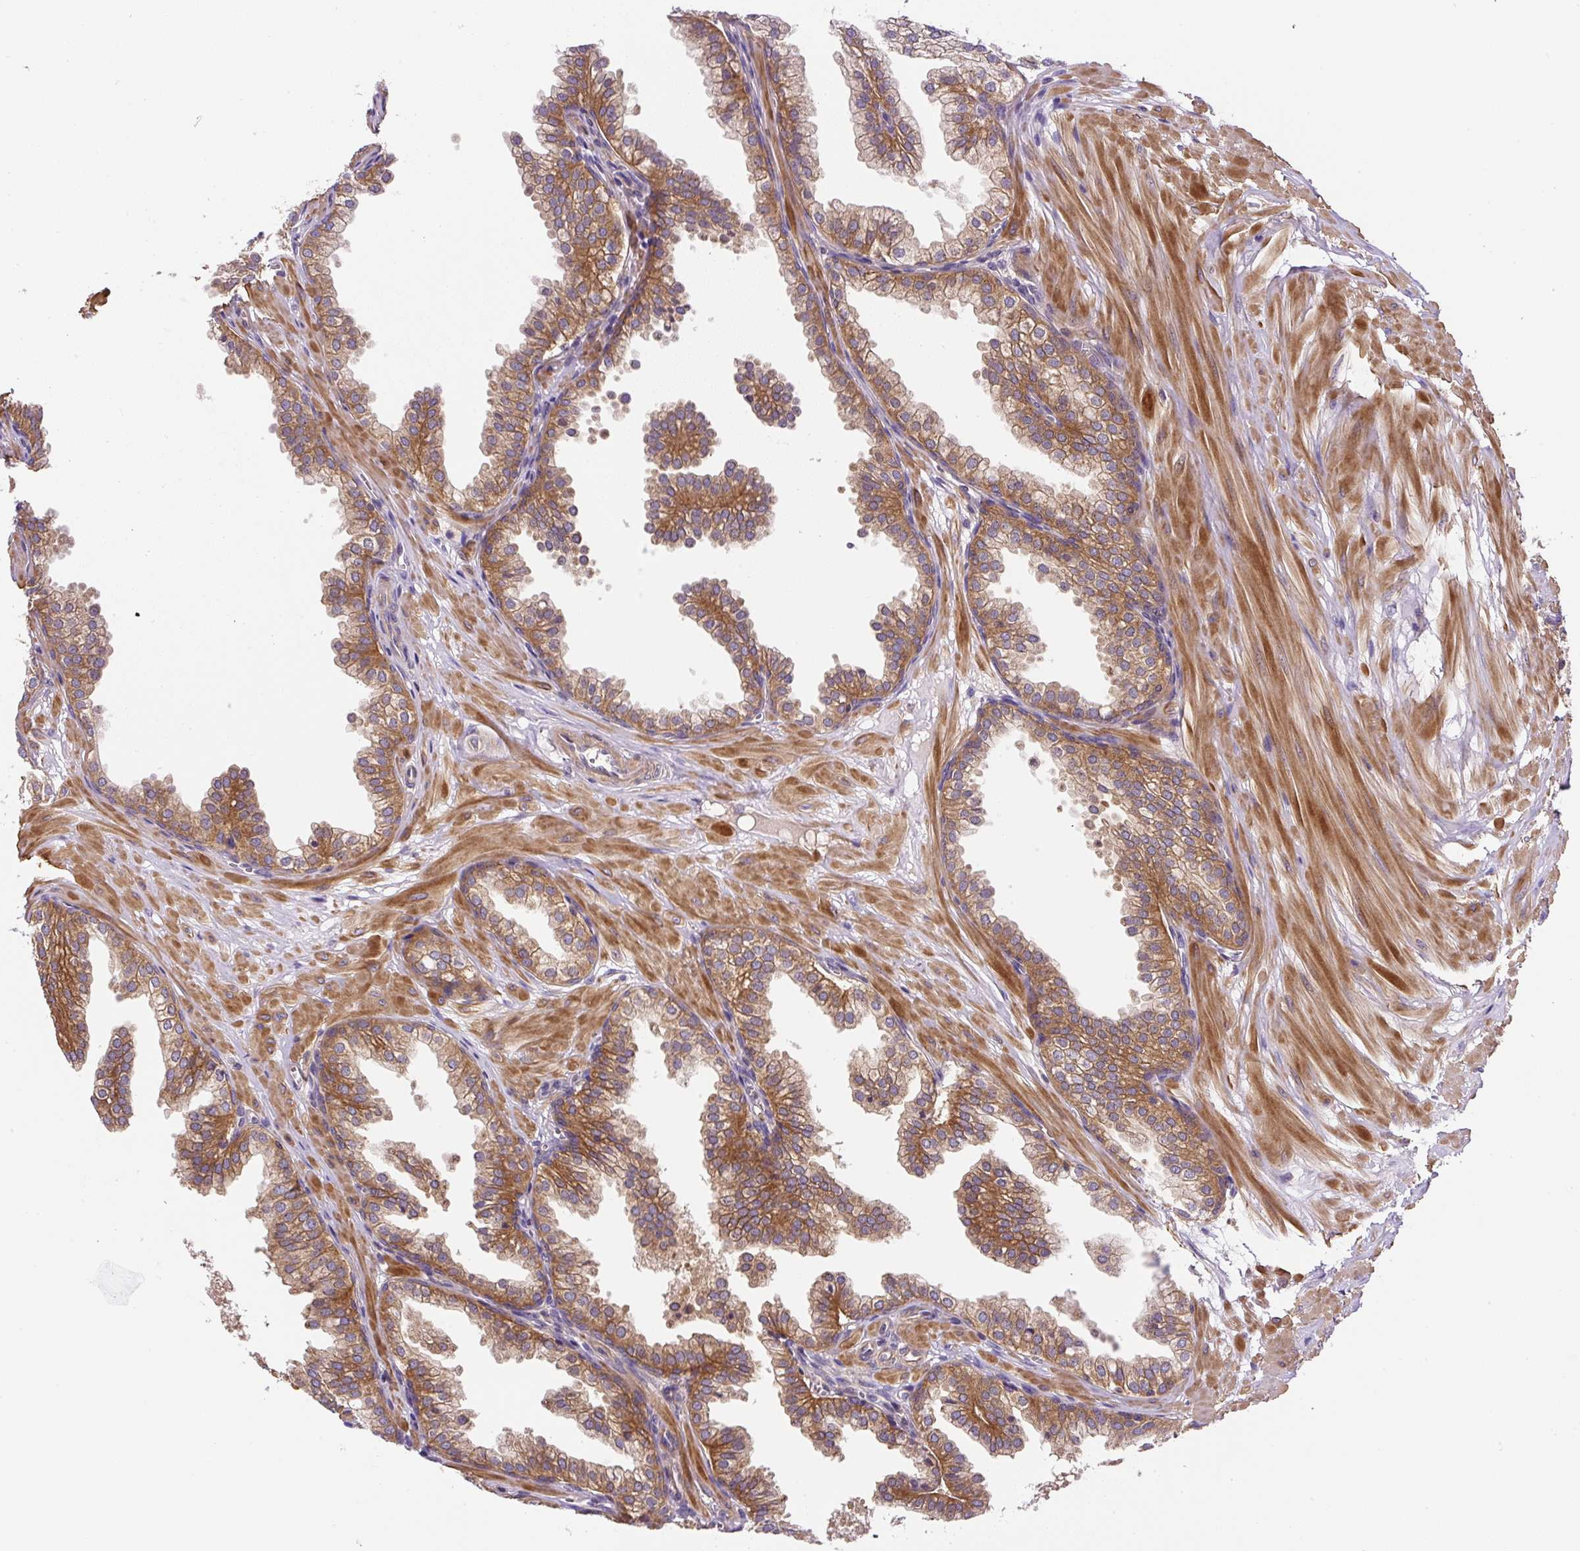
{"staining": {"intensity": "moderate", "quantity": ">75%", "location": "cytoplasmic/membranous"}, "tissue": "prostate", "cell_type": "Glandular cells", "image_type": "normal", "snomed": [{"axis": "morphology", "description": "Normal tissue, NOS"}, {"axis": "topography", "description": "Prostate"}, {"axis": "topography", "description": "Peripheral nerve tissue"}], "caption": "Immunohistochemical staining of normal prostate shows medium levels of moderate cytoplasmic/membranous positivity in approximately >75% of glandular cells.", "gene": "CCDC28A", "patient": {"sex": "male", "age": 55}}